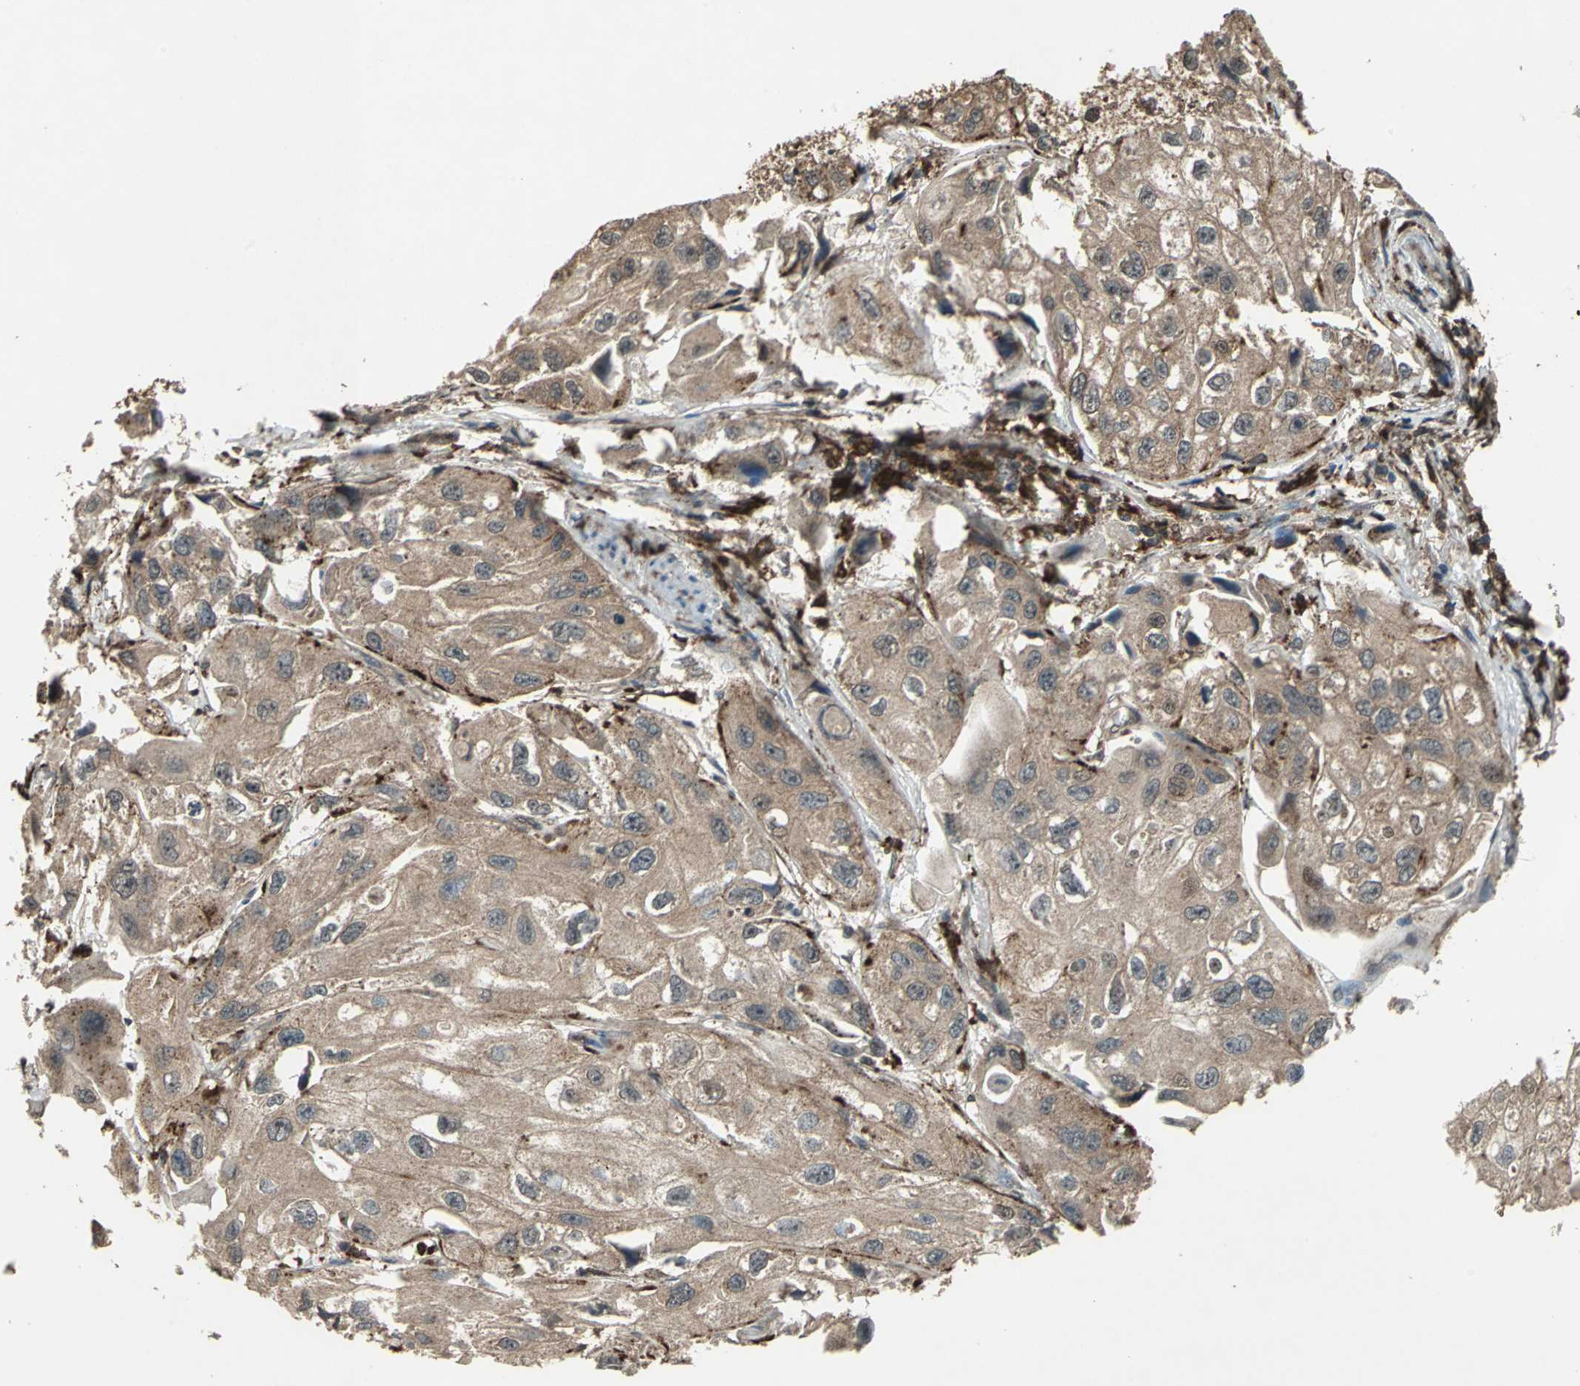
{"staining": {"intensity": "moderate", "quantity": ">75%", "location": "cytoplasmic/membranous"}, "tissue": "urothelial cancer", "cell_type": "Tumor cells", "image_type": "cancer", "snomed": [{"axis": "morphology", "description": "Urothelial carcinoma, High grade"}, {"axis": "topography", "description": "Urinary bladder"}], "caption": "Urothelial carcinoma (high-grade) was stained to show a protein in brown. There is medium levels of moderate cytoplasmic/membranous positivity in about >75% of tumor cells.", "gene": "PYCARD", "patient": {"sex": "female", "age": 64}}